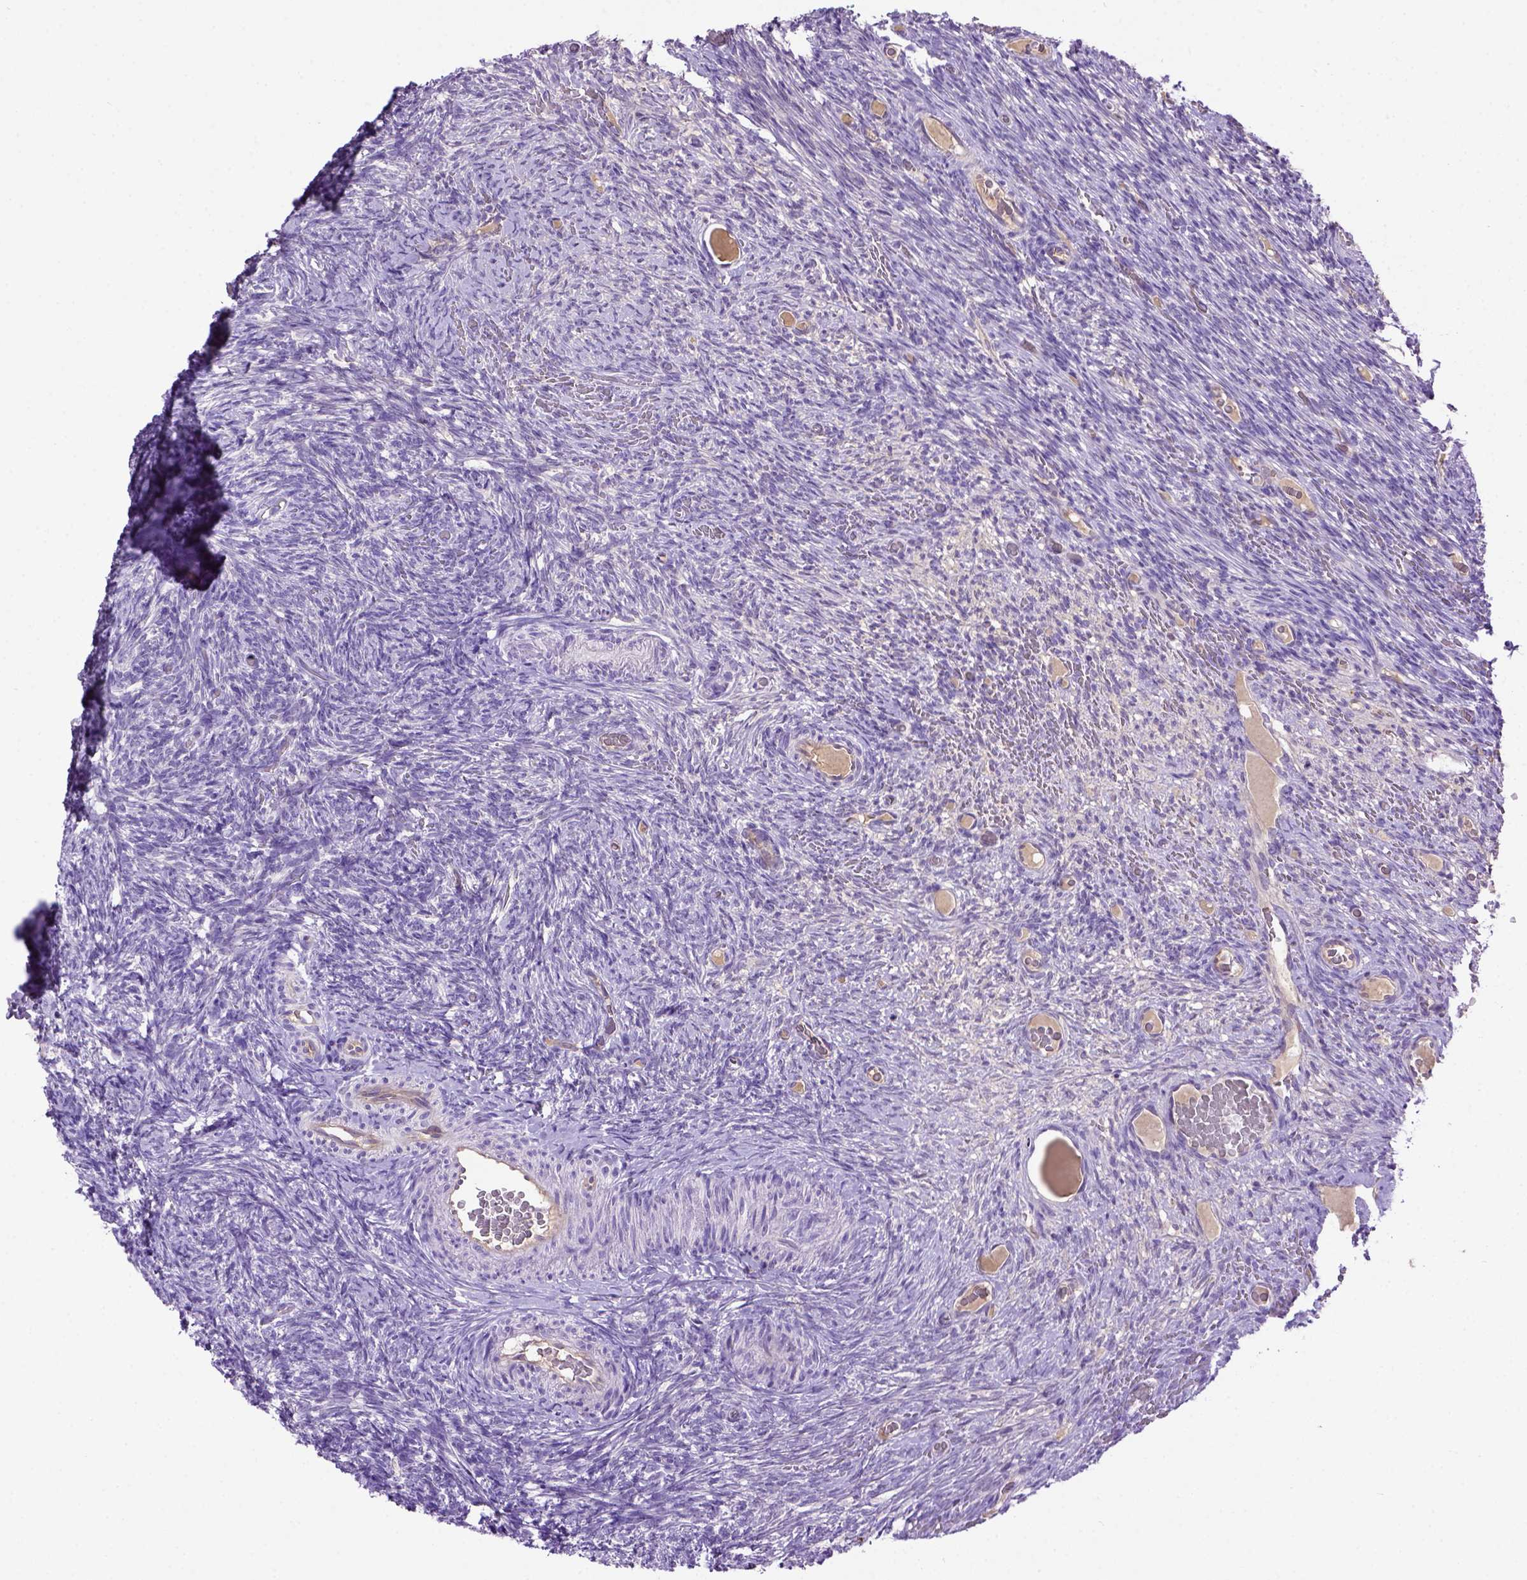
{"staining": {"intensity": "negative", "quantity": "none", "location": "none"}, "tissue": "ovary", "cell_type": "Follicle cells", "image_type": "normal", "snomed": [{"axis": "morphology", "description": "Normal tissue, NOS"}, {"axis": "topography", "description": "Ovary"}], "caption": "The histopathology image reveals no significant expression in follicle cells of ovary. Brightfield microscopy of IHC stained with DAB (brown) and hematoxylin (blue), captured at high magnification.", "gene": "DEPDC1B", "patient": {"sex": "female", "age": 34}}